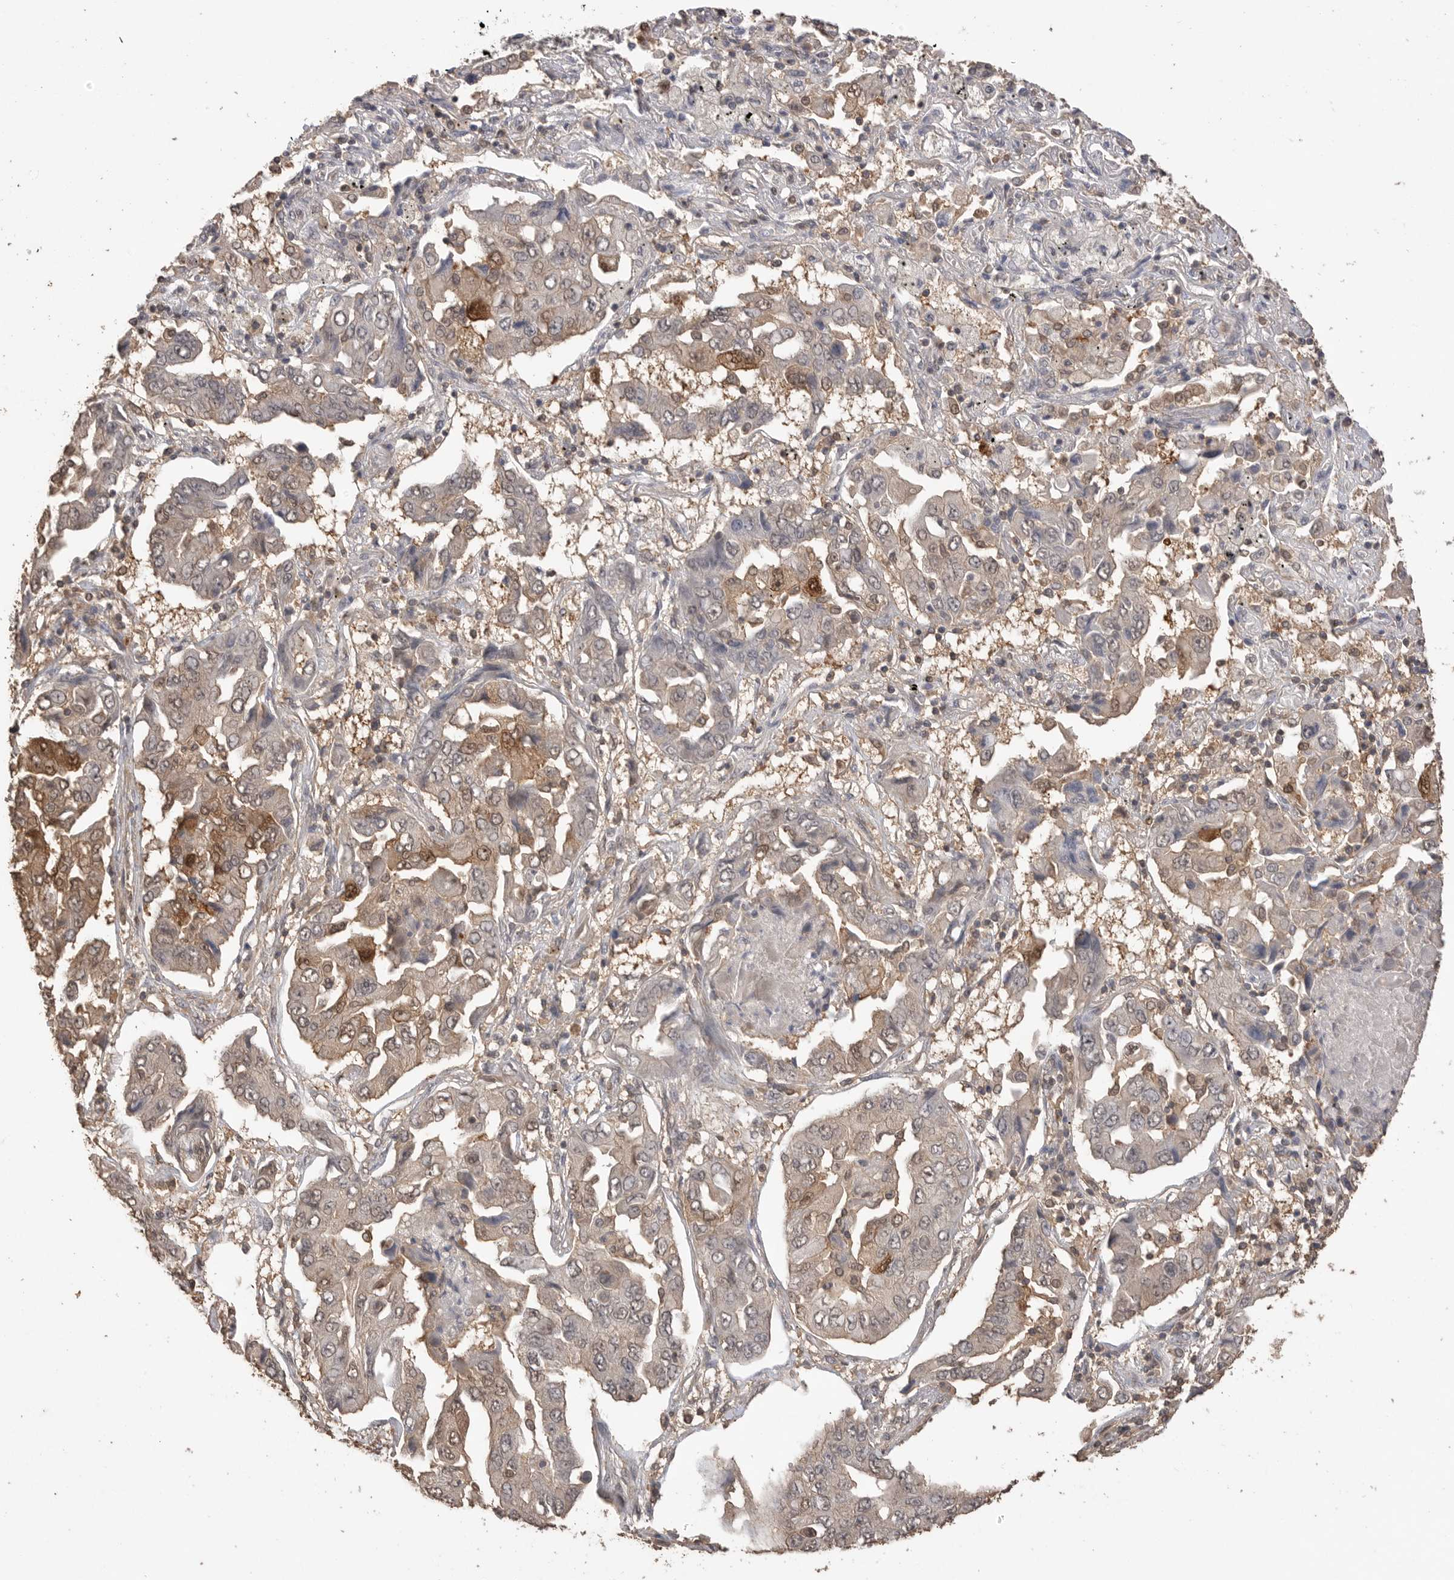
{"staining": {"intensity": "weak", "quantity": "<25%", "location": "nuclear"}, "tissue": "lung cancer", "cell_type": "Tumor cells", "image_type": "cancer", "snomed": [{"axis": "morphology", "description": "Adenocarcinoma, NOS"}, {"axis": "topography", "description": "Lung"}], "caption": "Tumor cells show no significant expression in adenocarcinoma (lung).", "gene": "MAP2K1", "patient": {"sex": "female", "age": 65}}